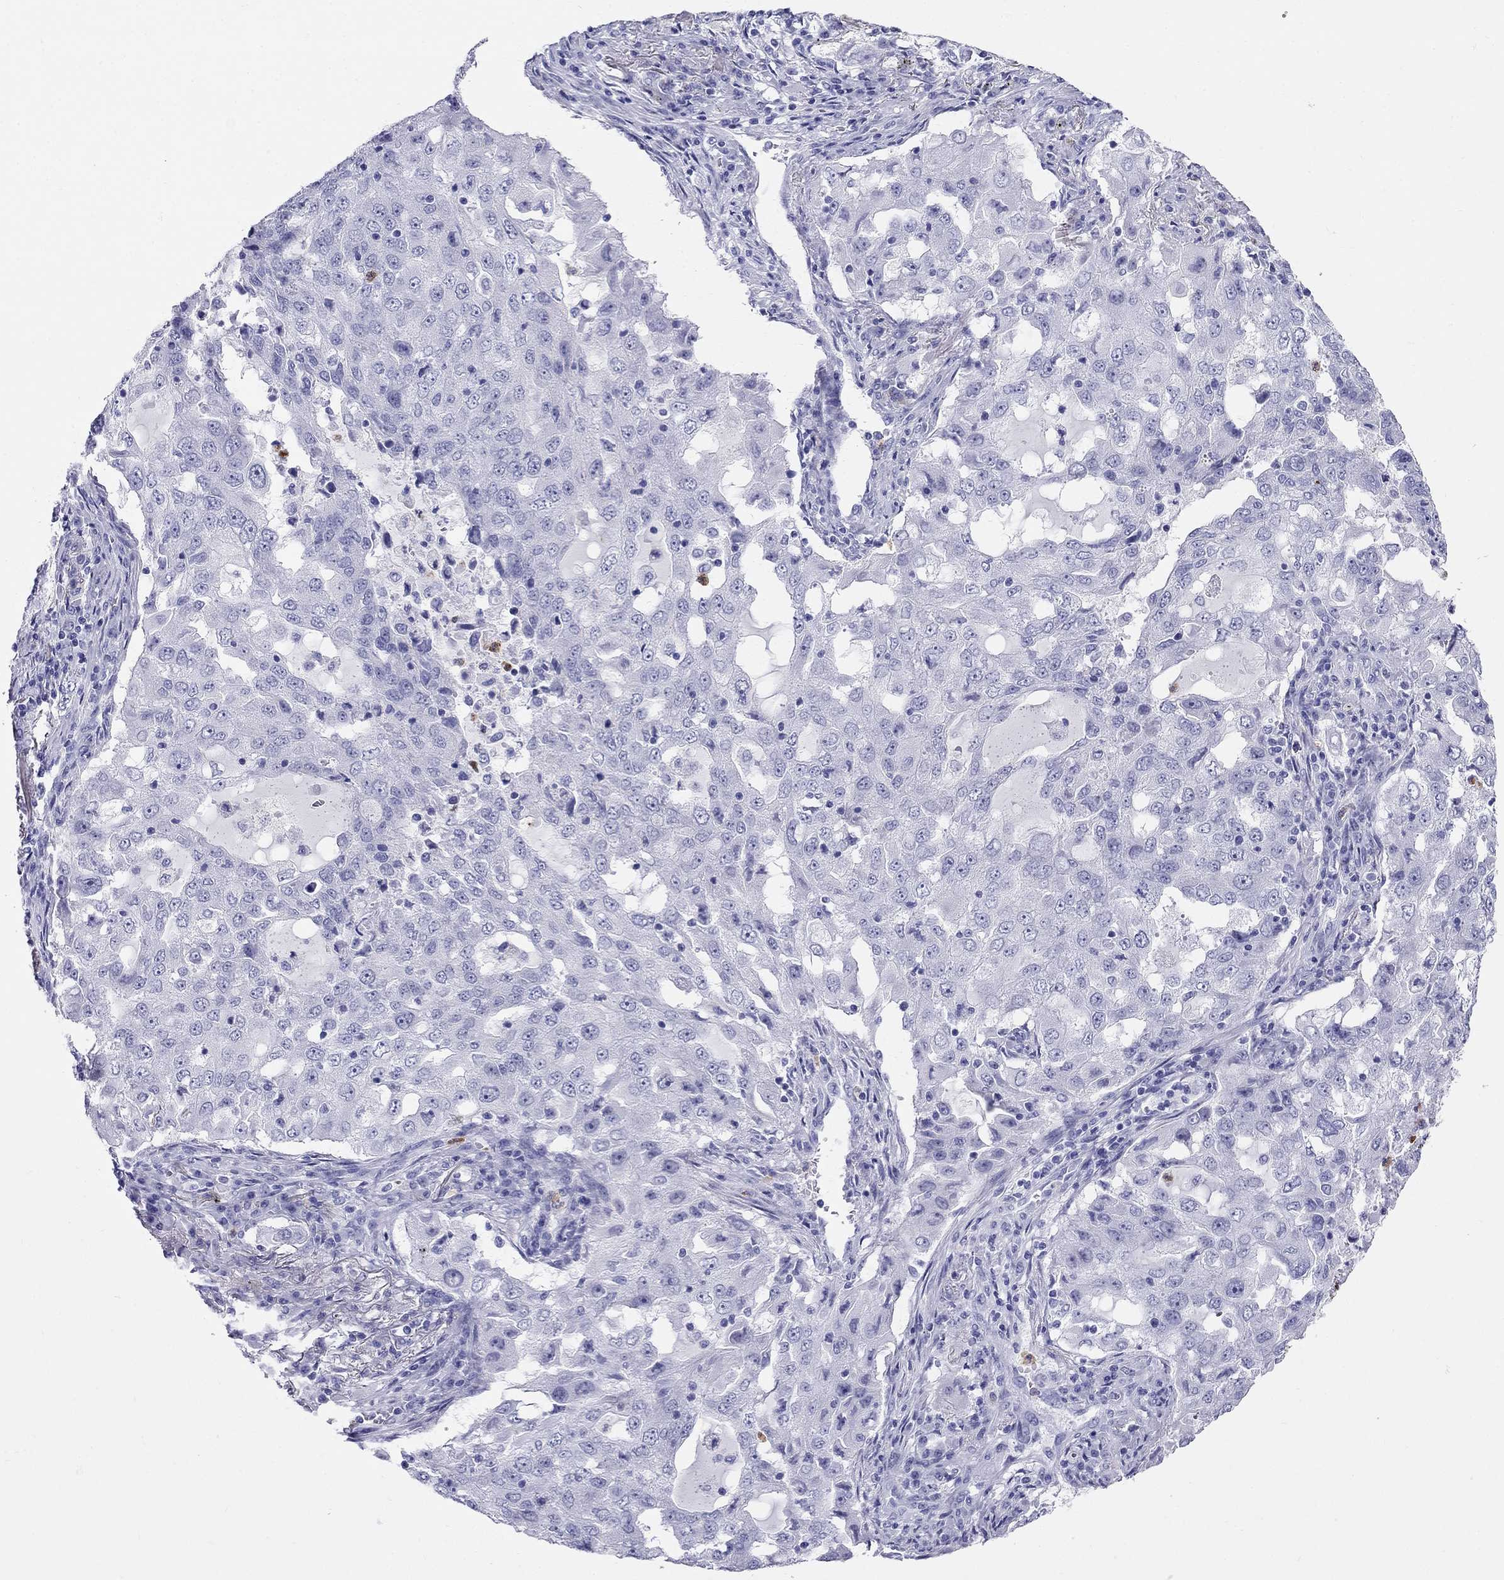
{"staining": {"intensity": "negative", "quantity": "none", "location": "none"}, "tissue": "lung cancer", "cell_type": "Tumor cells", "image_type": "cancer", "snomed": [{"axis": "morphology", "description": "Adenocarcinoma, NOS"}, {"axis": "topography", "description": "Lung"}], "caption": "Human lung cancer stained for a protein using immunohistochemistry (IHC) reveals no positivity in tumor cells.", "gene": "PPP1R36", "patient": {"sex": "female", "age": 61}}